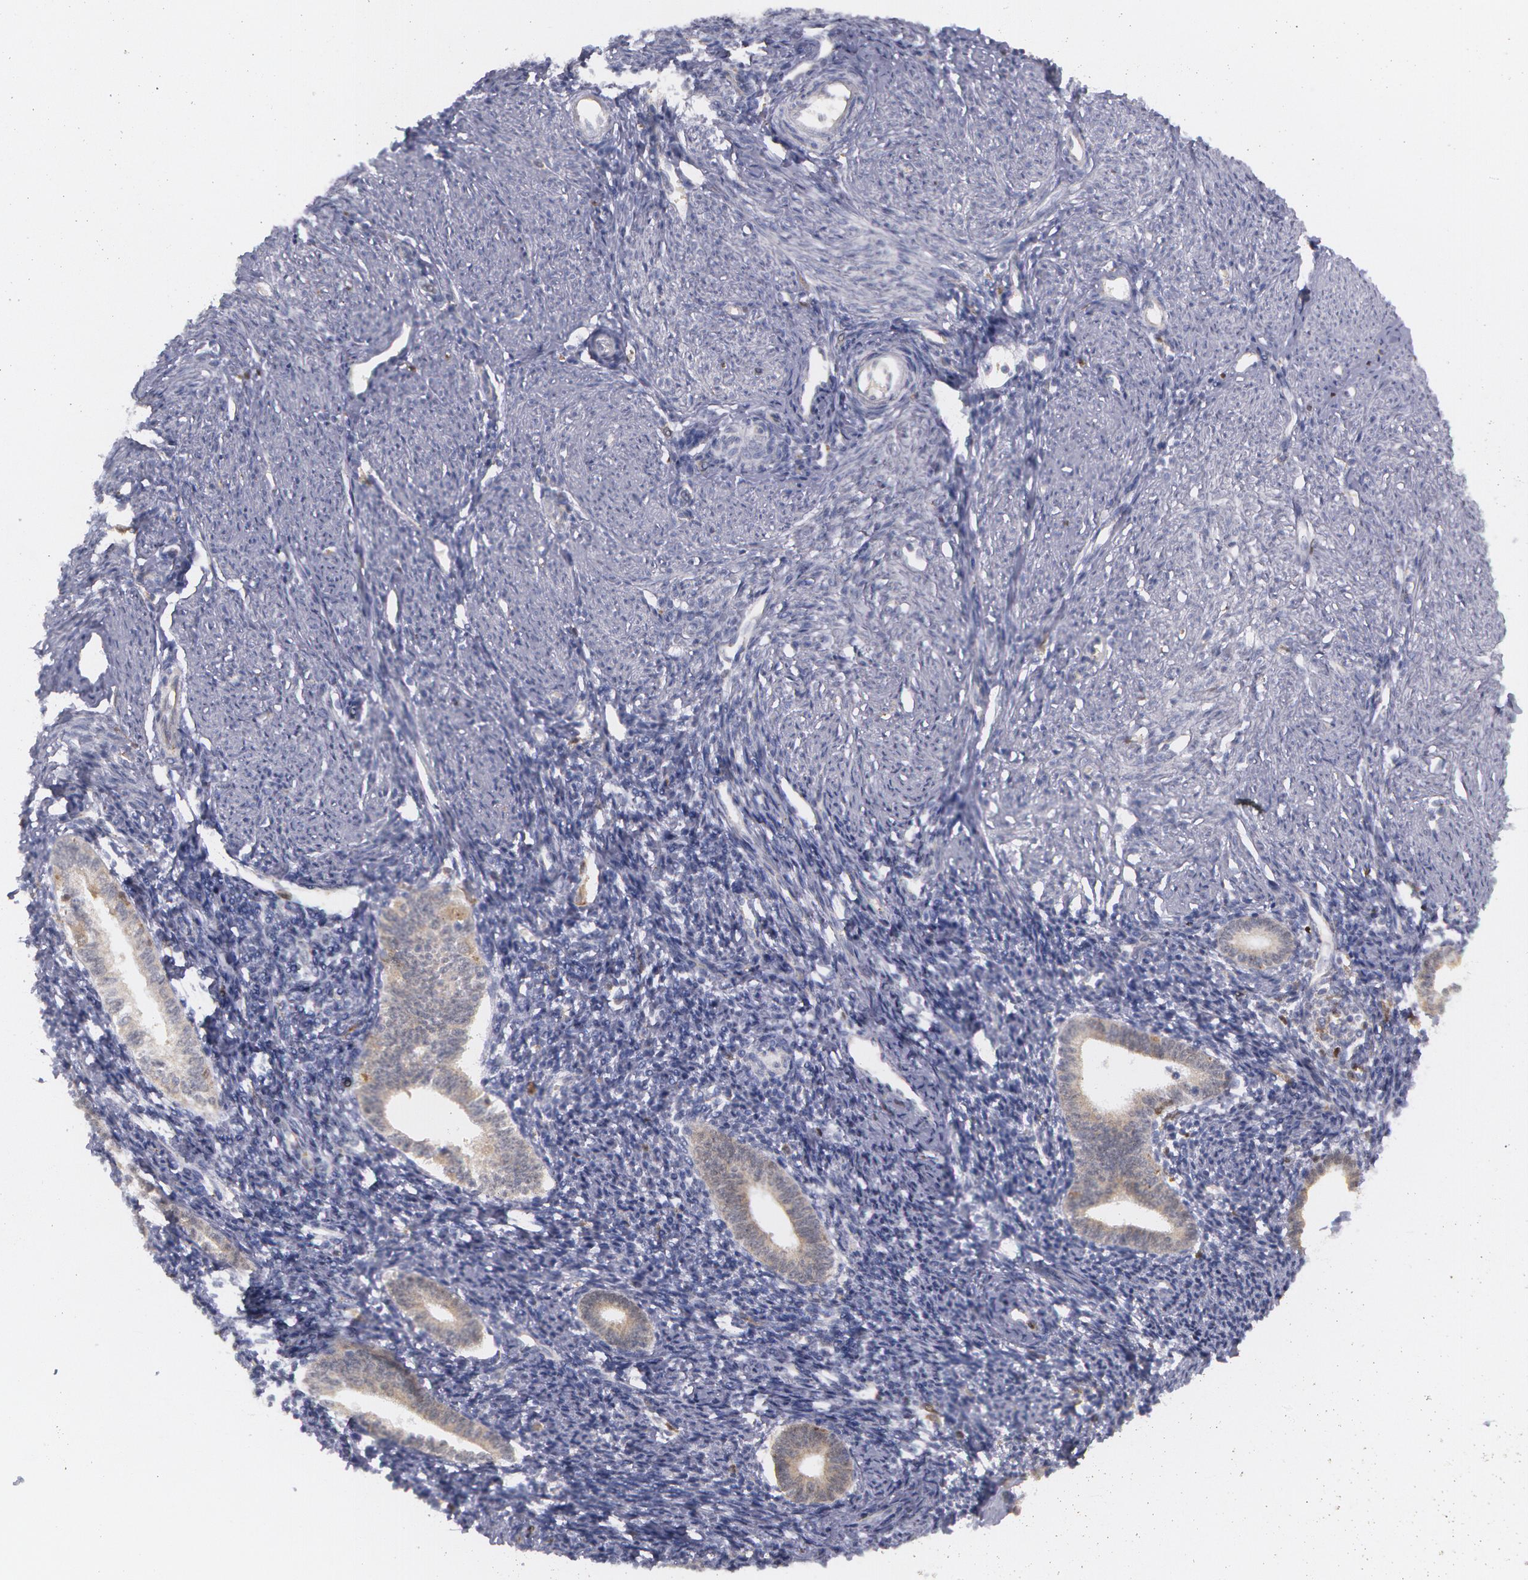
{"staining": {"intensity": "negative", "quantity": "none", "location": "none"}, "tissue": "endometrium", "cell_type": "Cells in endometrial stroma", "image_type": "normal", "snomed": [{"axis": "morphology", "description": "Normal tissue, NOS"}, {"axis": "topography", "description": "Endometrium"}], "caption": "DAB immunohistochemical staining of unremarkable endometrium displays no significant expression in cells in endometrial stroma.", "gene": "SYK", "patient": {"sex": "female", "age": 52}}